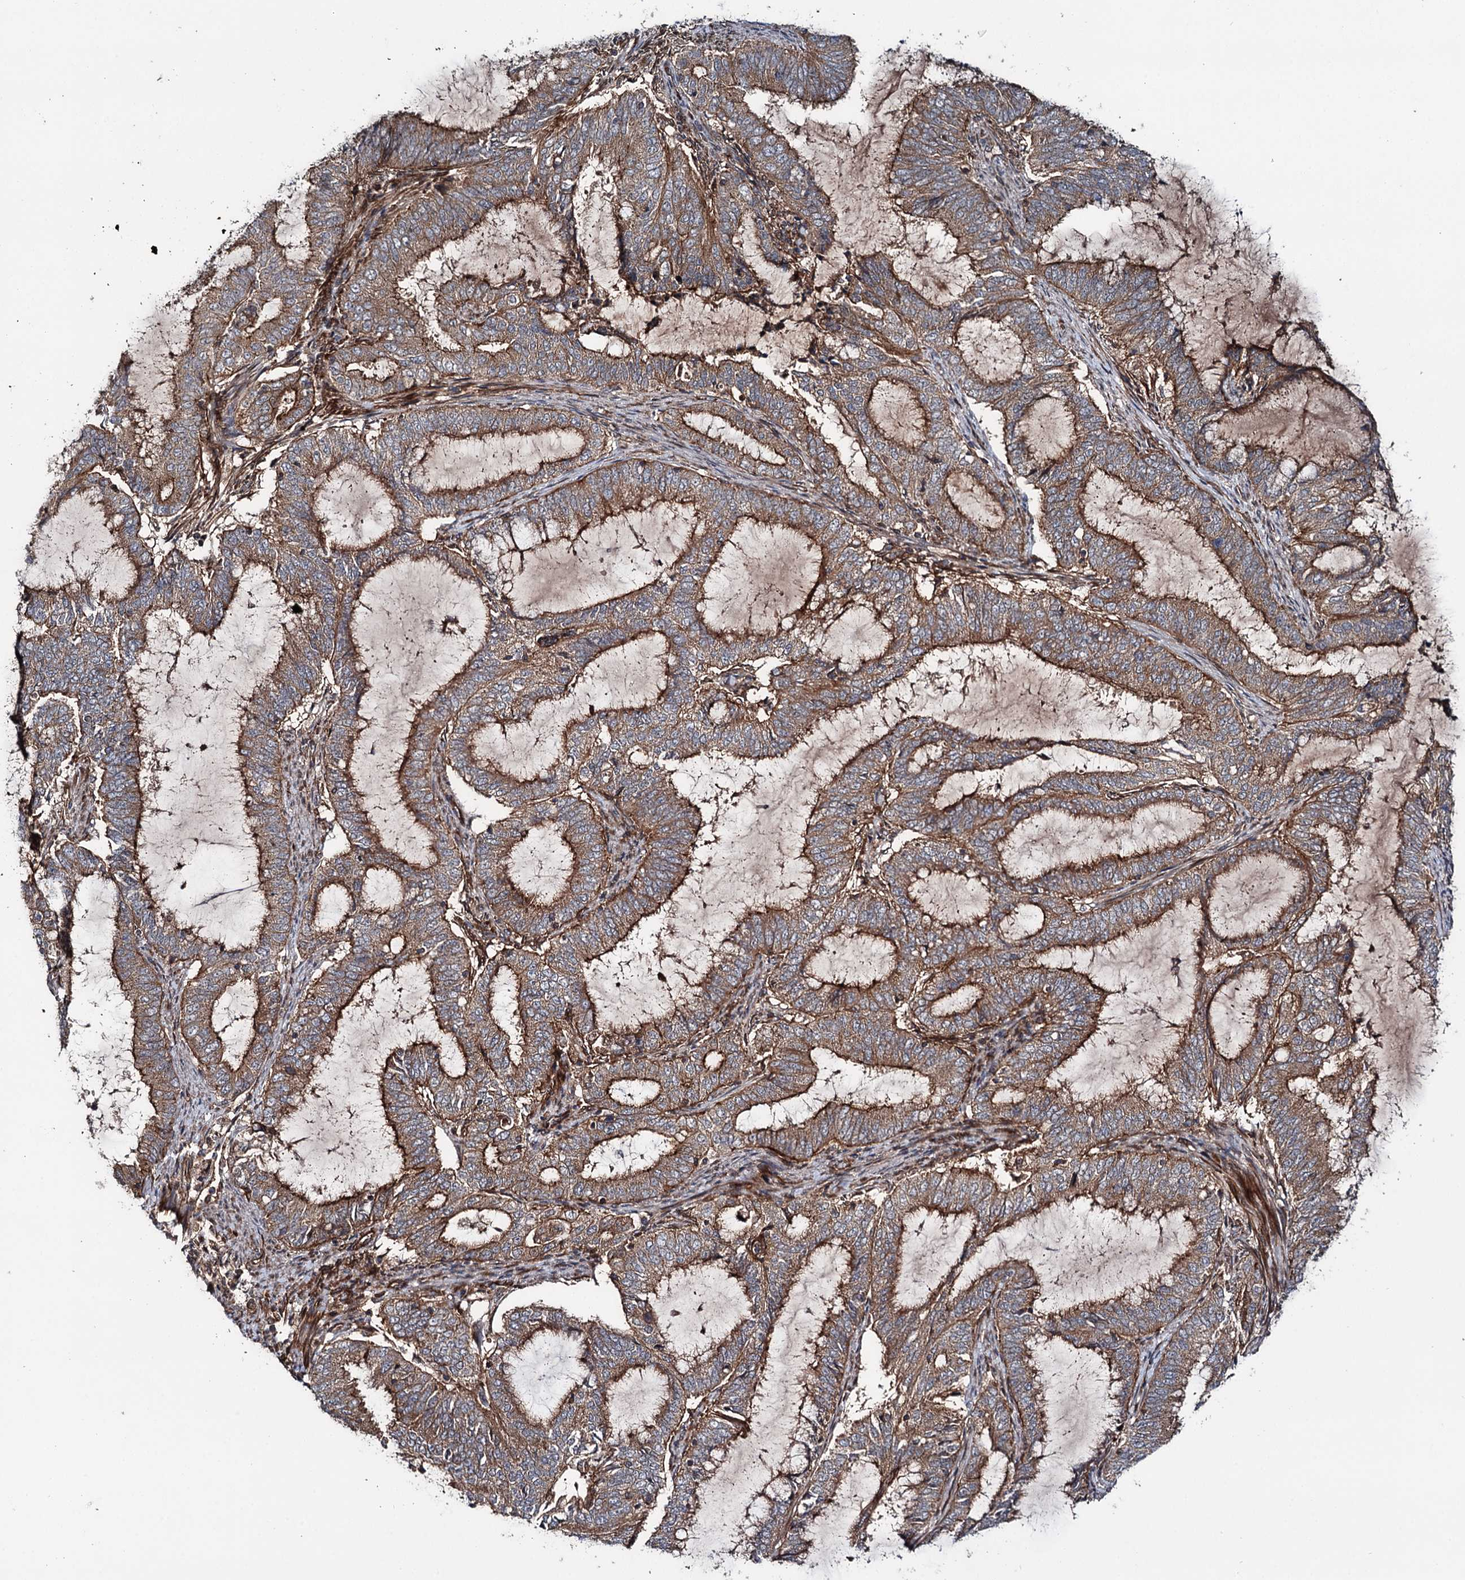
{"staining": {"intensity": "moderate", "quantity": ">75%", "location": "cytoplasmic/membranous"}, "tissue": "endometrial cancer", "cell_type": "Tumor cells", "image_type": "cancer", "snomed": [{"axis": "morphology", "description": "Adenocarcinoma, NOS"}, {"axis": "topography", "description": "Endometrium"}], "caption": "This photomicrograph exhibits IHC staining of human endometrial cancer, with medium moderate cytoplasmic/membranous expression in approximately >75% of tumor cells.", "gene": "ADGRG4", "patient": {"sex": "female", "age": 51}}